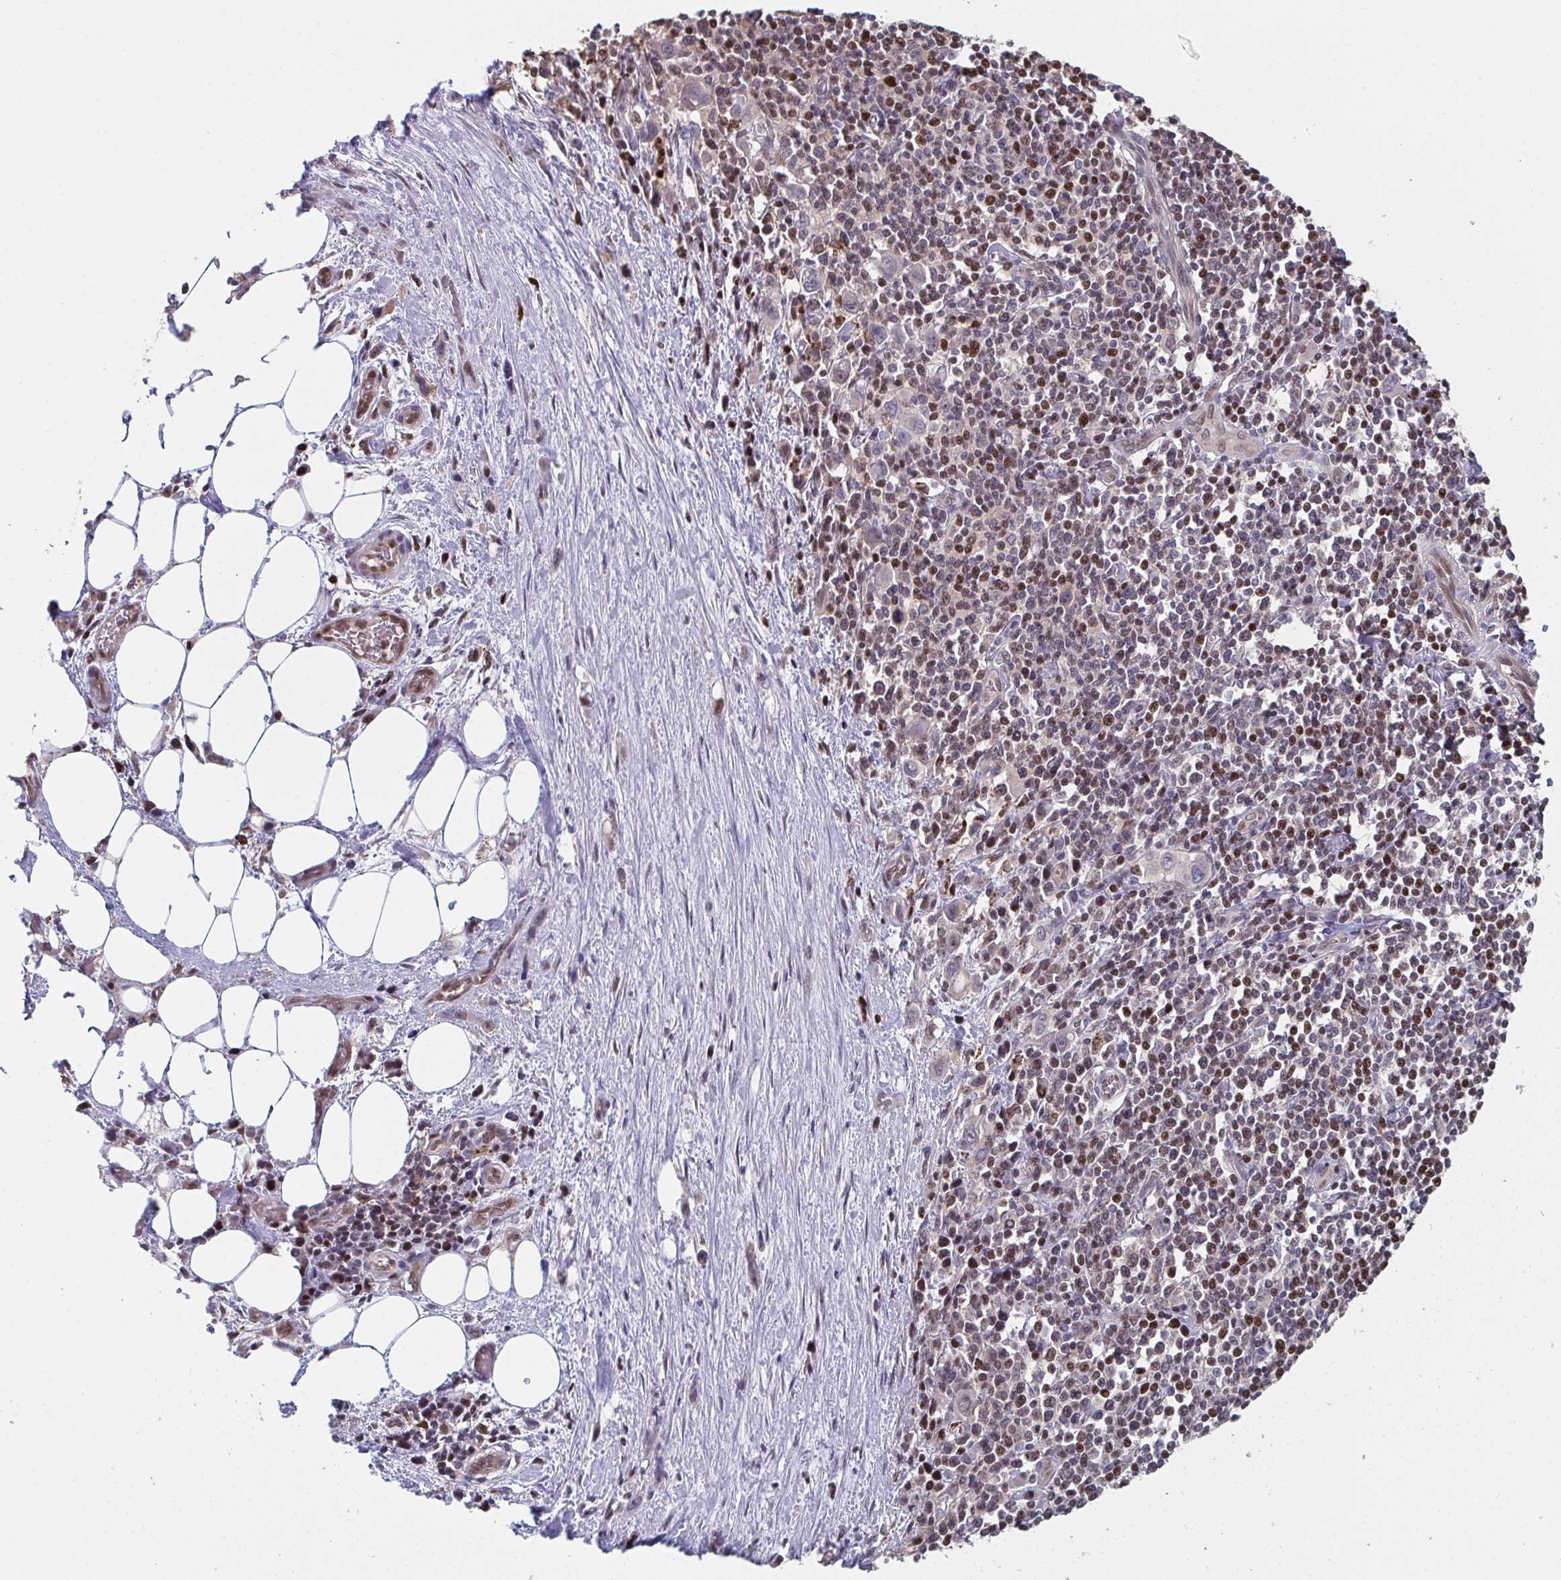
{"staining": {"intensity": "negative", "quantity": "none", "location": "none"}, "tissue": "stomach cancer", "cell_type": "Tumor cells", "image_type": "cancer", "snomed": [{"axis": "morphology", "description": "Adenocarcinoma, NOS"}, {"axis": "topography", "description": "Stomach, upper"}], "caption": "High magnification brightfield microscopy of stomach adenocarcinoma stained with DAB (brown) and counterstained with hematoxylin (blue): tumor cells show no significant positivity.", "gene": "ACD", "patient": {"sex": "male", "age": 75}}